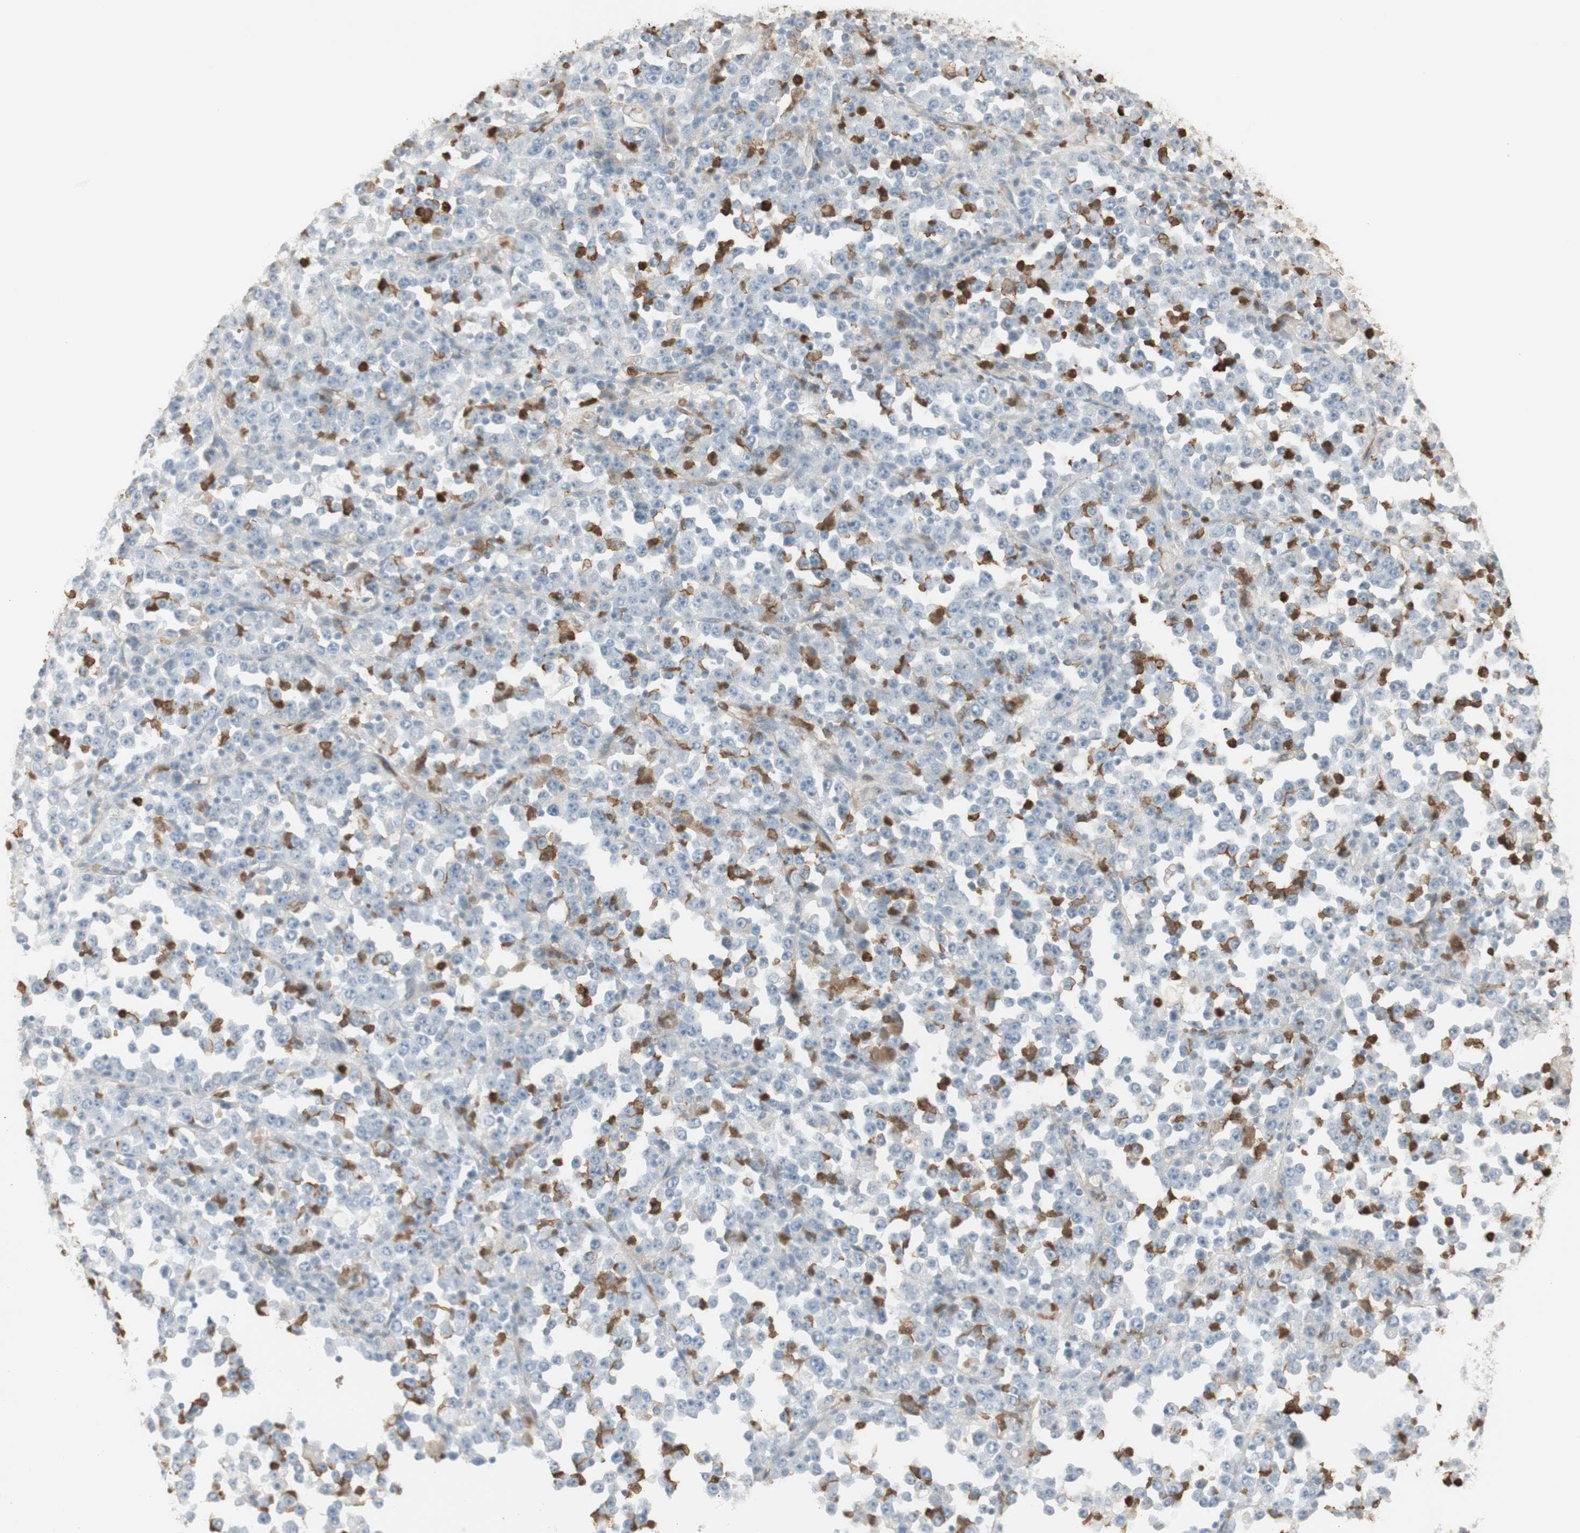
{"staining": {"intensity": "negative", "quantity": "none", "location": "none"}, "tissue": "stomach cancer", "cell_type": "Tumor cells", "image_type": "cancer", "snomed": [{"axis": "morphology", "description": "Normal tissue, NOS"}, {"axis": "morphology", "description": "Adenocarcinoma, NOS"}, {"axis": "topography", "description": "Stomach, upper"}, {"axis": "topography", "description": "Stomach"}], "caption": "Immunohistochemistry (IHC) micrograph of neoplastic tissue: stomach cancer (adenocarcinoma) stained with DAB exhibits no significant protein positivity in tumor cells.", "gene": "NID1", "patient": {"sex": "male", "age": 59}}